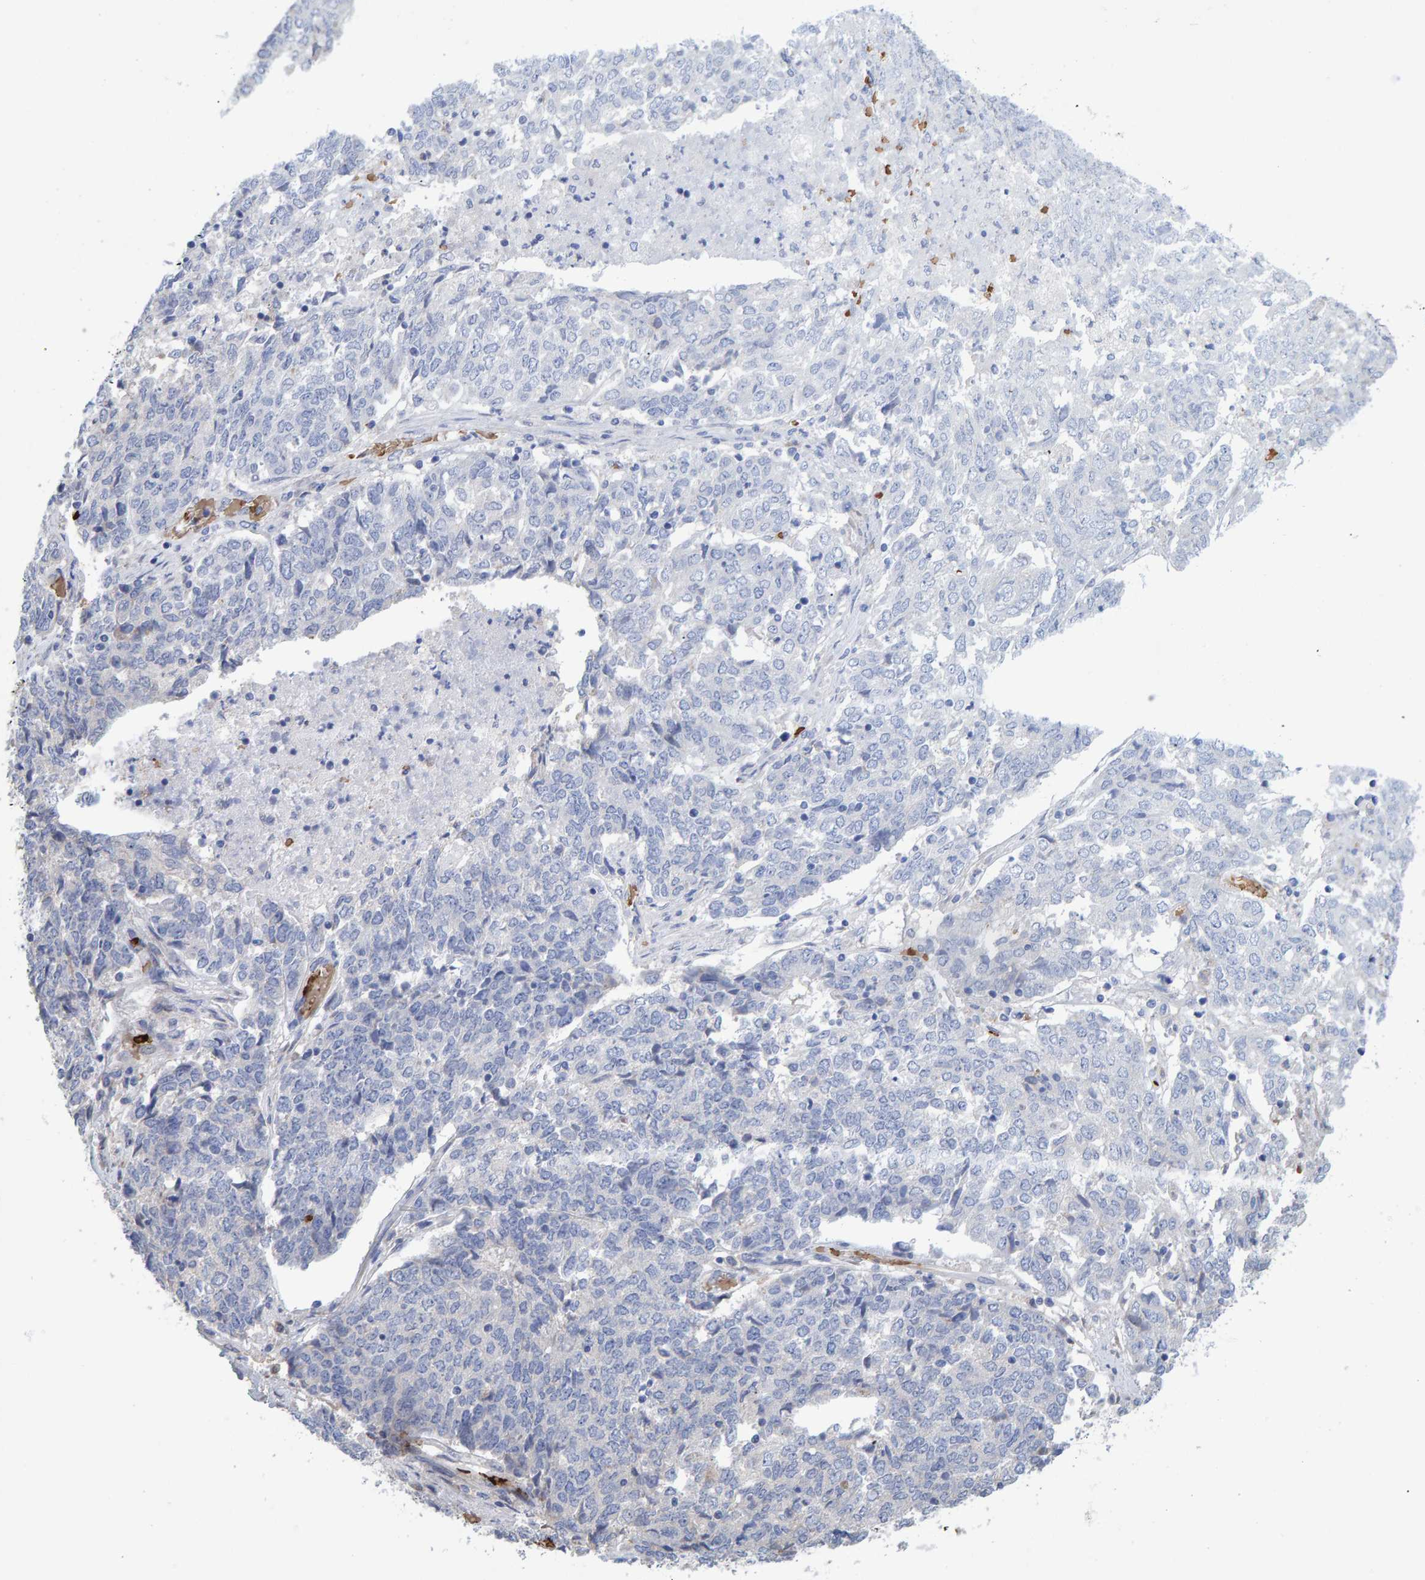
{"staining": {"intensity": "negative", "quantity": "none", "location": "none"}, "tissue": "endometrial cancer", "cell_type": "Tumor cells", "image_type": "cancer", "snomed": [{"axis": "morphology", "description": "Adenocarcinoma, NOS"}, {"axis": "topography", "description": "Endometrium"}], "caption": "Micrograph shows no protein staining in tumor cells of adenocarcinoma (endometrial) tissue.", "gene": "VPS9D1", "patient": {"sex": "female", "age": 80}}